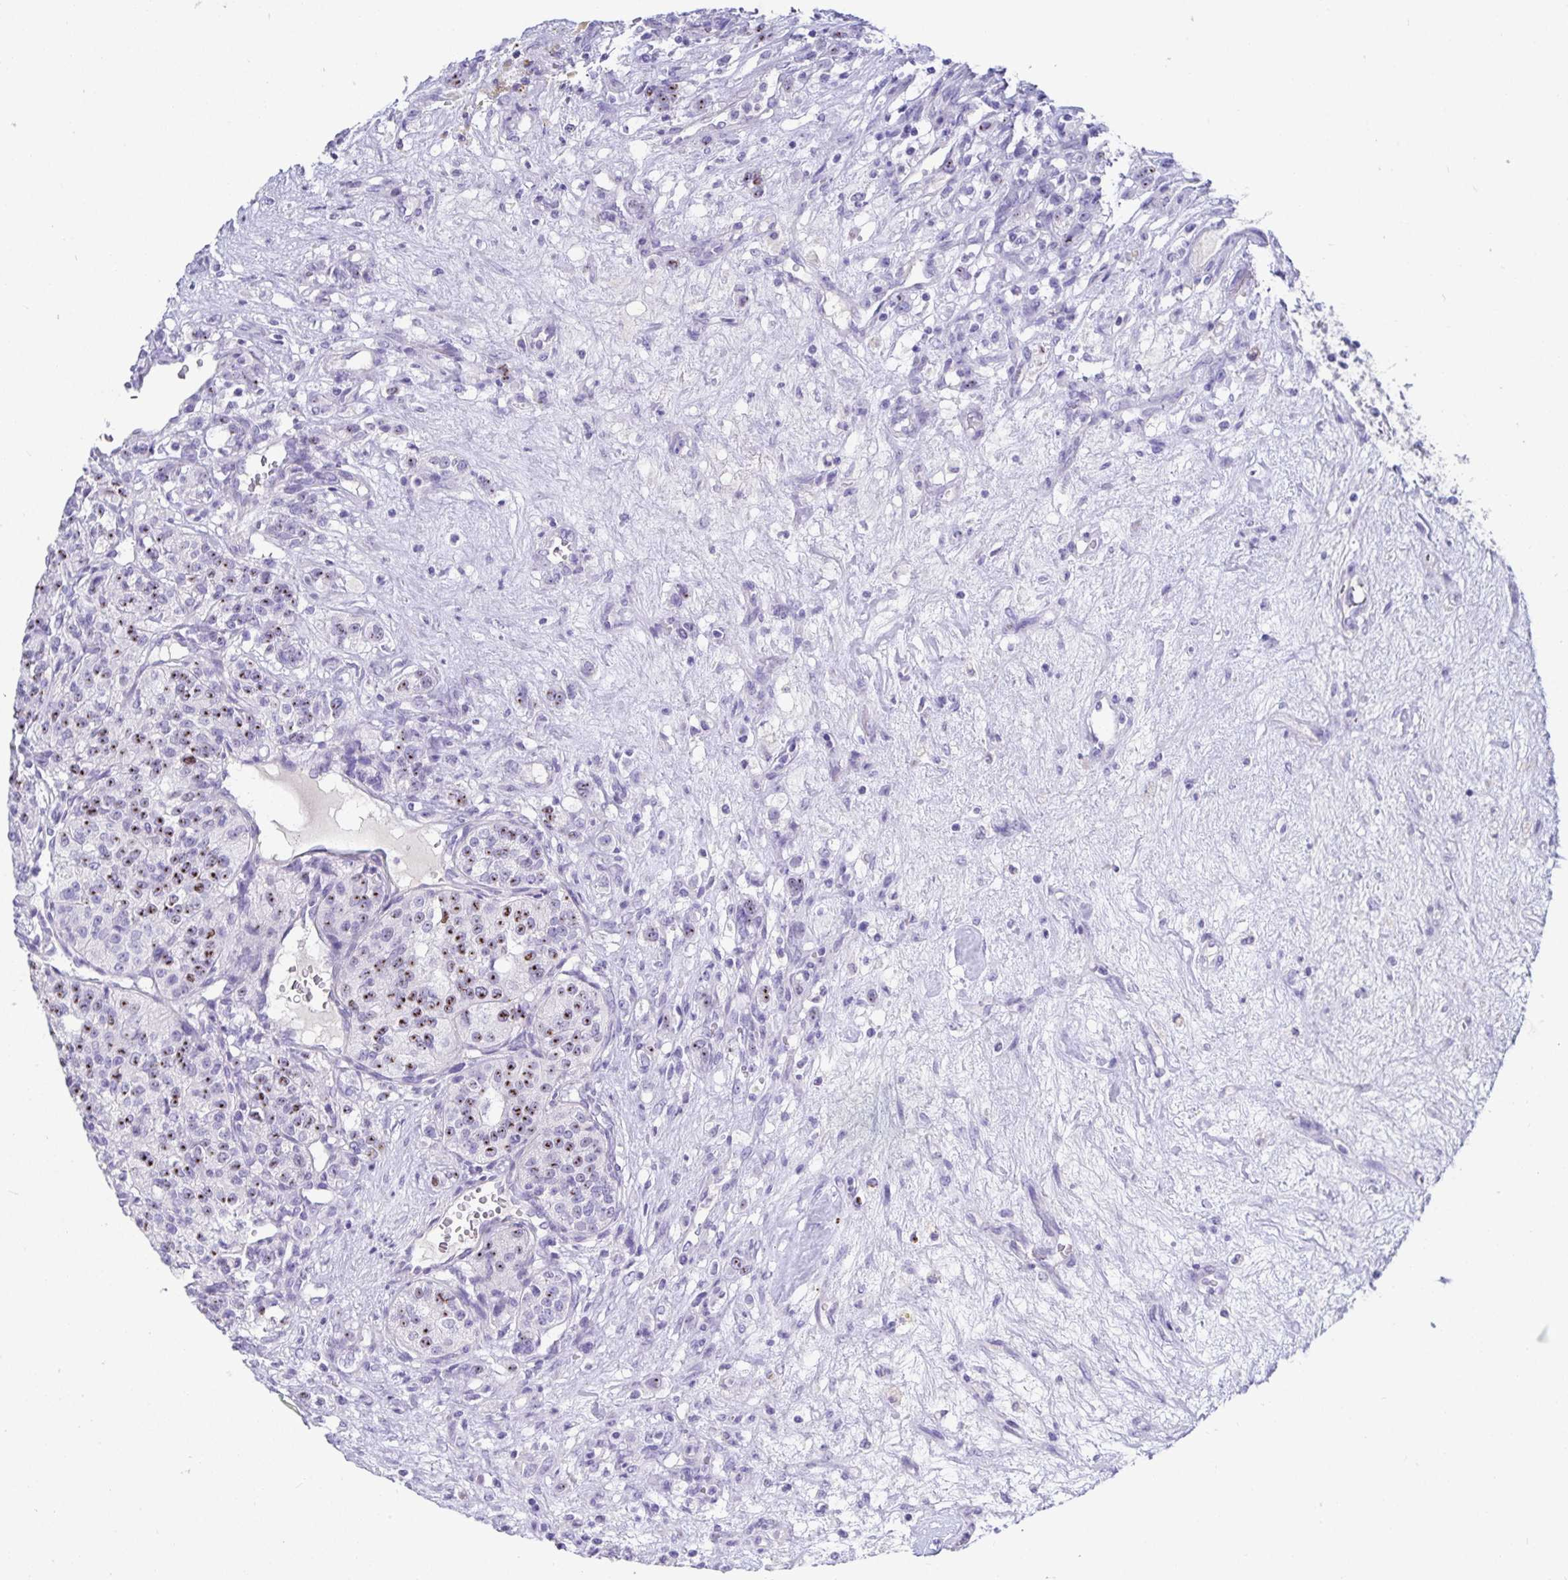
{"staining": {"intensity": "moderate", "quantity": "25%-75%", "location": "nuclear"}, "tissue": "renal cancer", "cell_type": "Tumor cells", "image_type": "cancer", "snomed": [{"axis": "morphology", "description": "Adenocarcinoma, NOS"}, {"axis": "topography", "description": "Kidney"}], "caption": "High-magnification brightfield microscopy of adenocarcinoma (renal) stained with DAB (3,3'-diaminobenzidine) (brown) and counterstained with hematoxylin (blue). tumor cells exhibit moderate nuclear expression is identified in about25%-75% of cells. (Brightfield microscopy of DAB IHC at high magnification).", "gene": "TMEM241", "patient": {"sex": "female", "age": 63}}